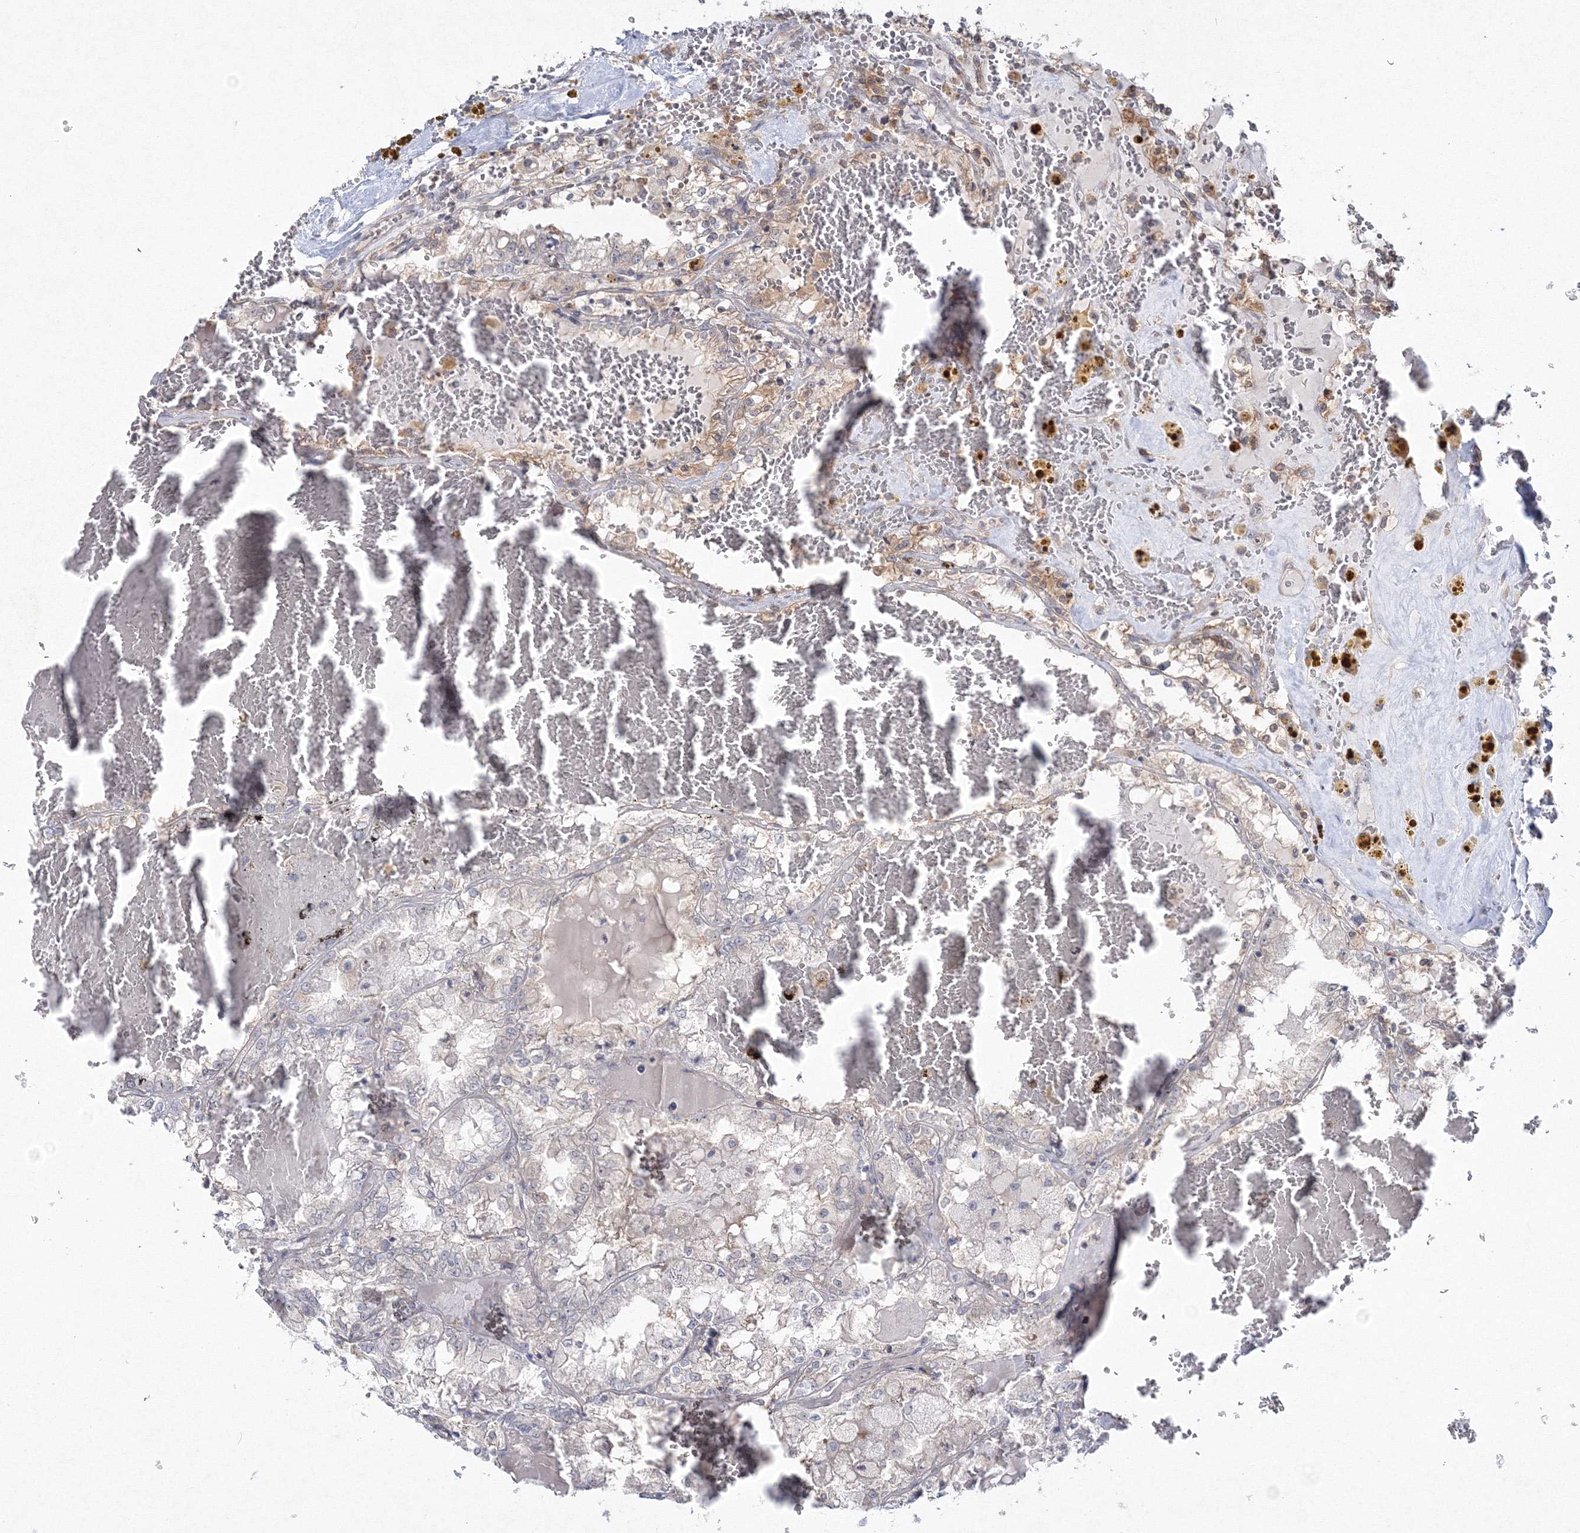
{"staining": {"intensity": "negative", "quantity": "none", "location": "none"}, "tissue": "renal cancer", "cell_type": "Tumor cells", "image_type": "cancer", "snomed": [{"axis": "morphology", "description": "Adenocarcinoma, NOS"}, {"axis": "topography", "description": "Kidney"}], "caption": "Immunohistochemistry (IHC) photomicrograph of neoplastic tissue: adenocarcinoma (renal) stained with DAB exhibits no significant protein positivity in tumor cells.", "gene": "IPMK", "patient": {"sex": "female", "age": 56}}